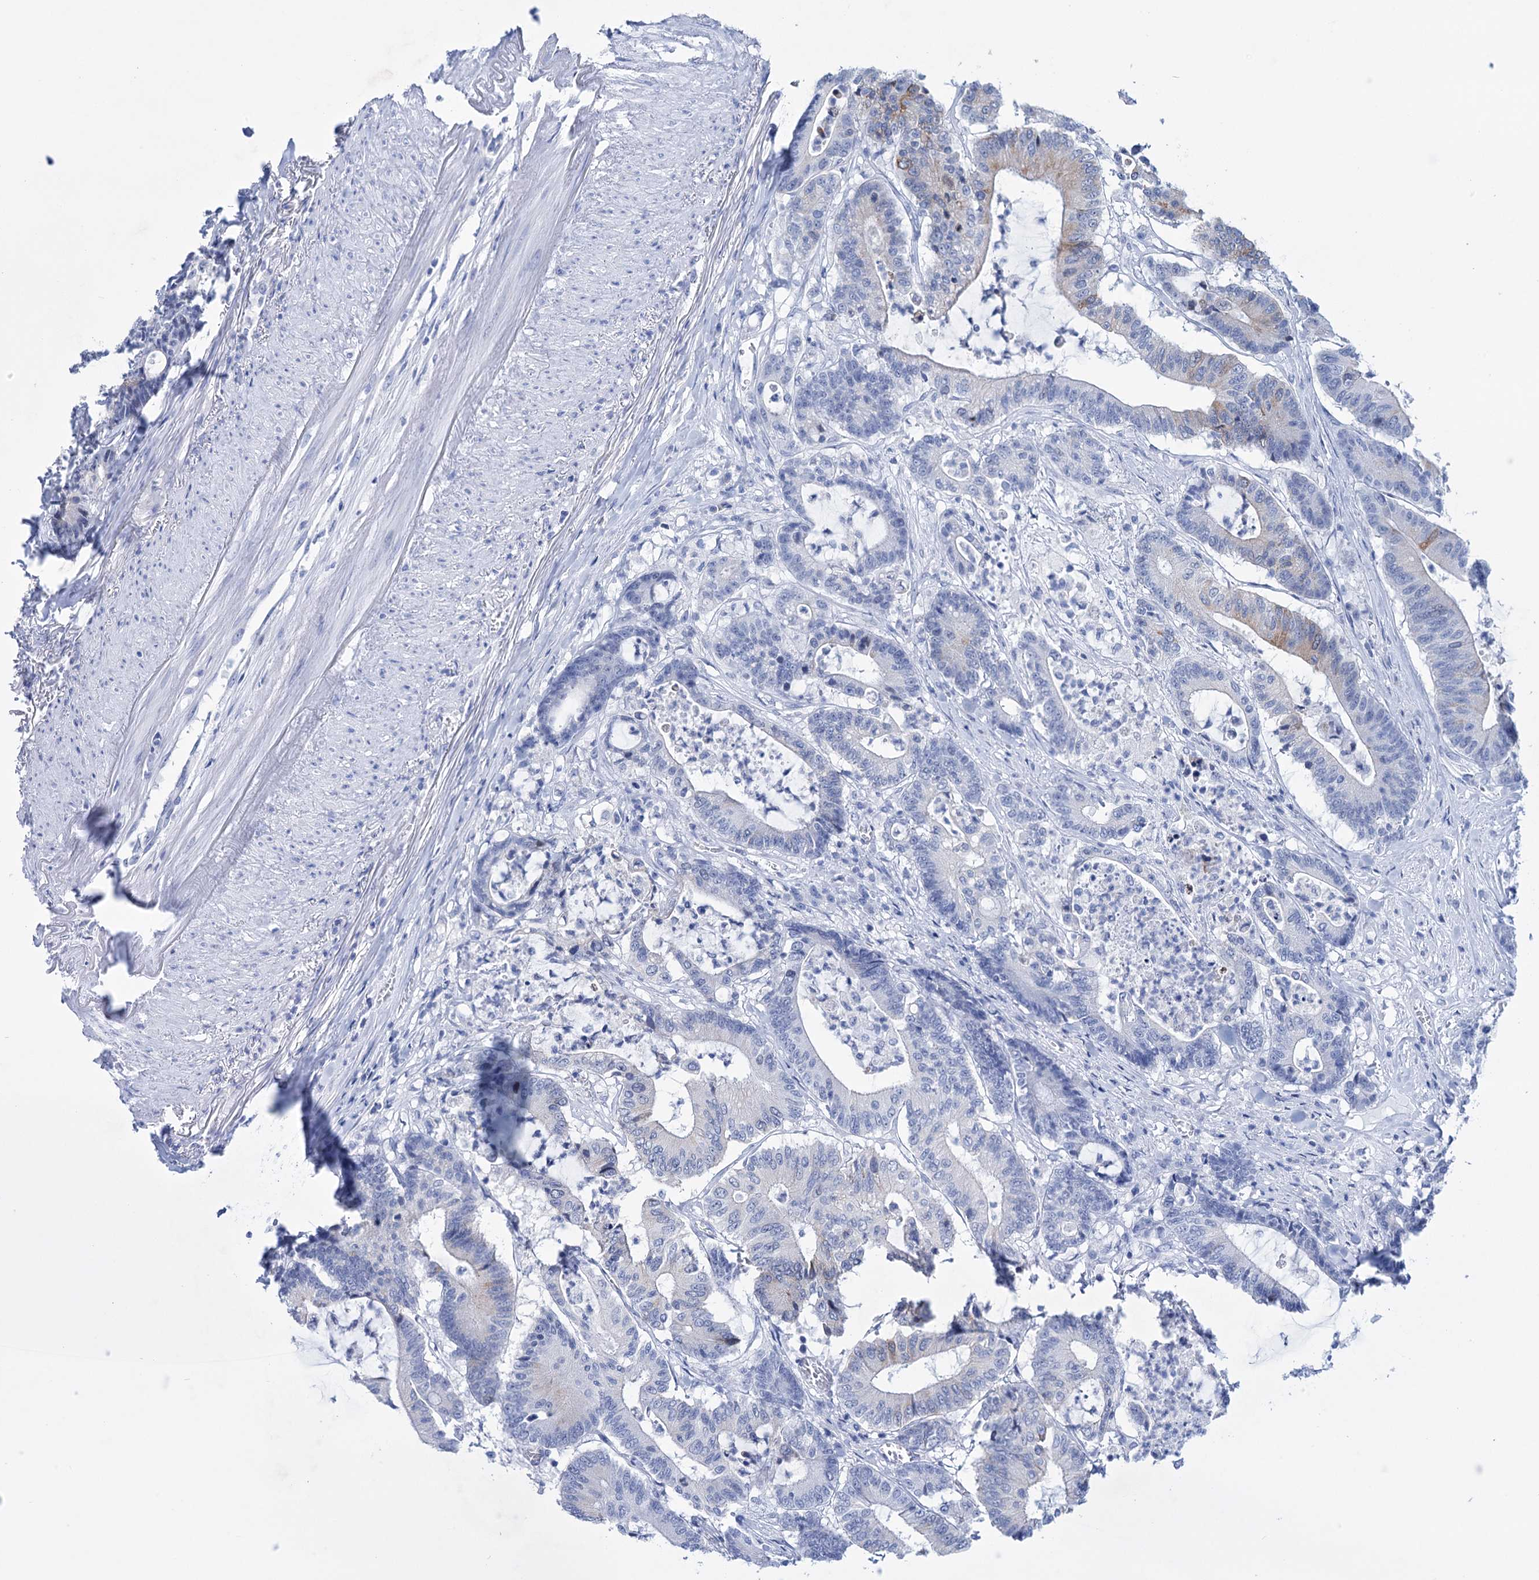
{"staining": {"intensity": "negative", "quantity": "none", "location": "none"}, "tissue": "colorectal cancer", "cell_type": "Tumor cells", "image_type": "cancer", "snomed": [{"axis": "morphology", "description": "Adenocarcinoma, NOS"}, {"axis": "topography", "description": "Colon"}], "caption": "Tumor cells are negative for protein expression in human adenocarcinoma (colorectal).", "gene": "FBXW12", "patient": {"sex": "female", "age": 84}}